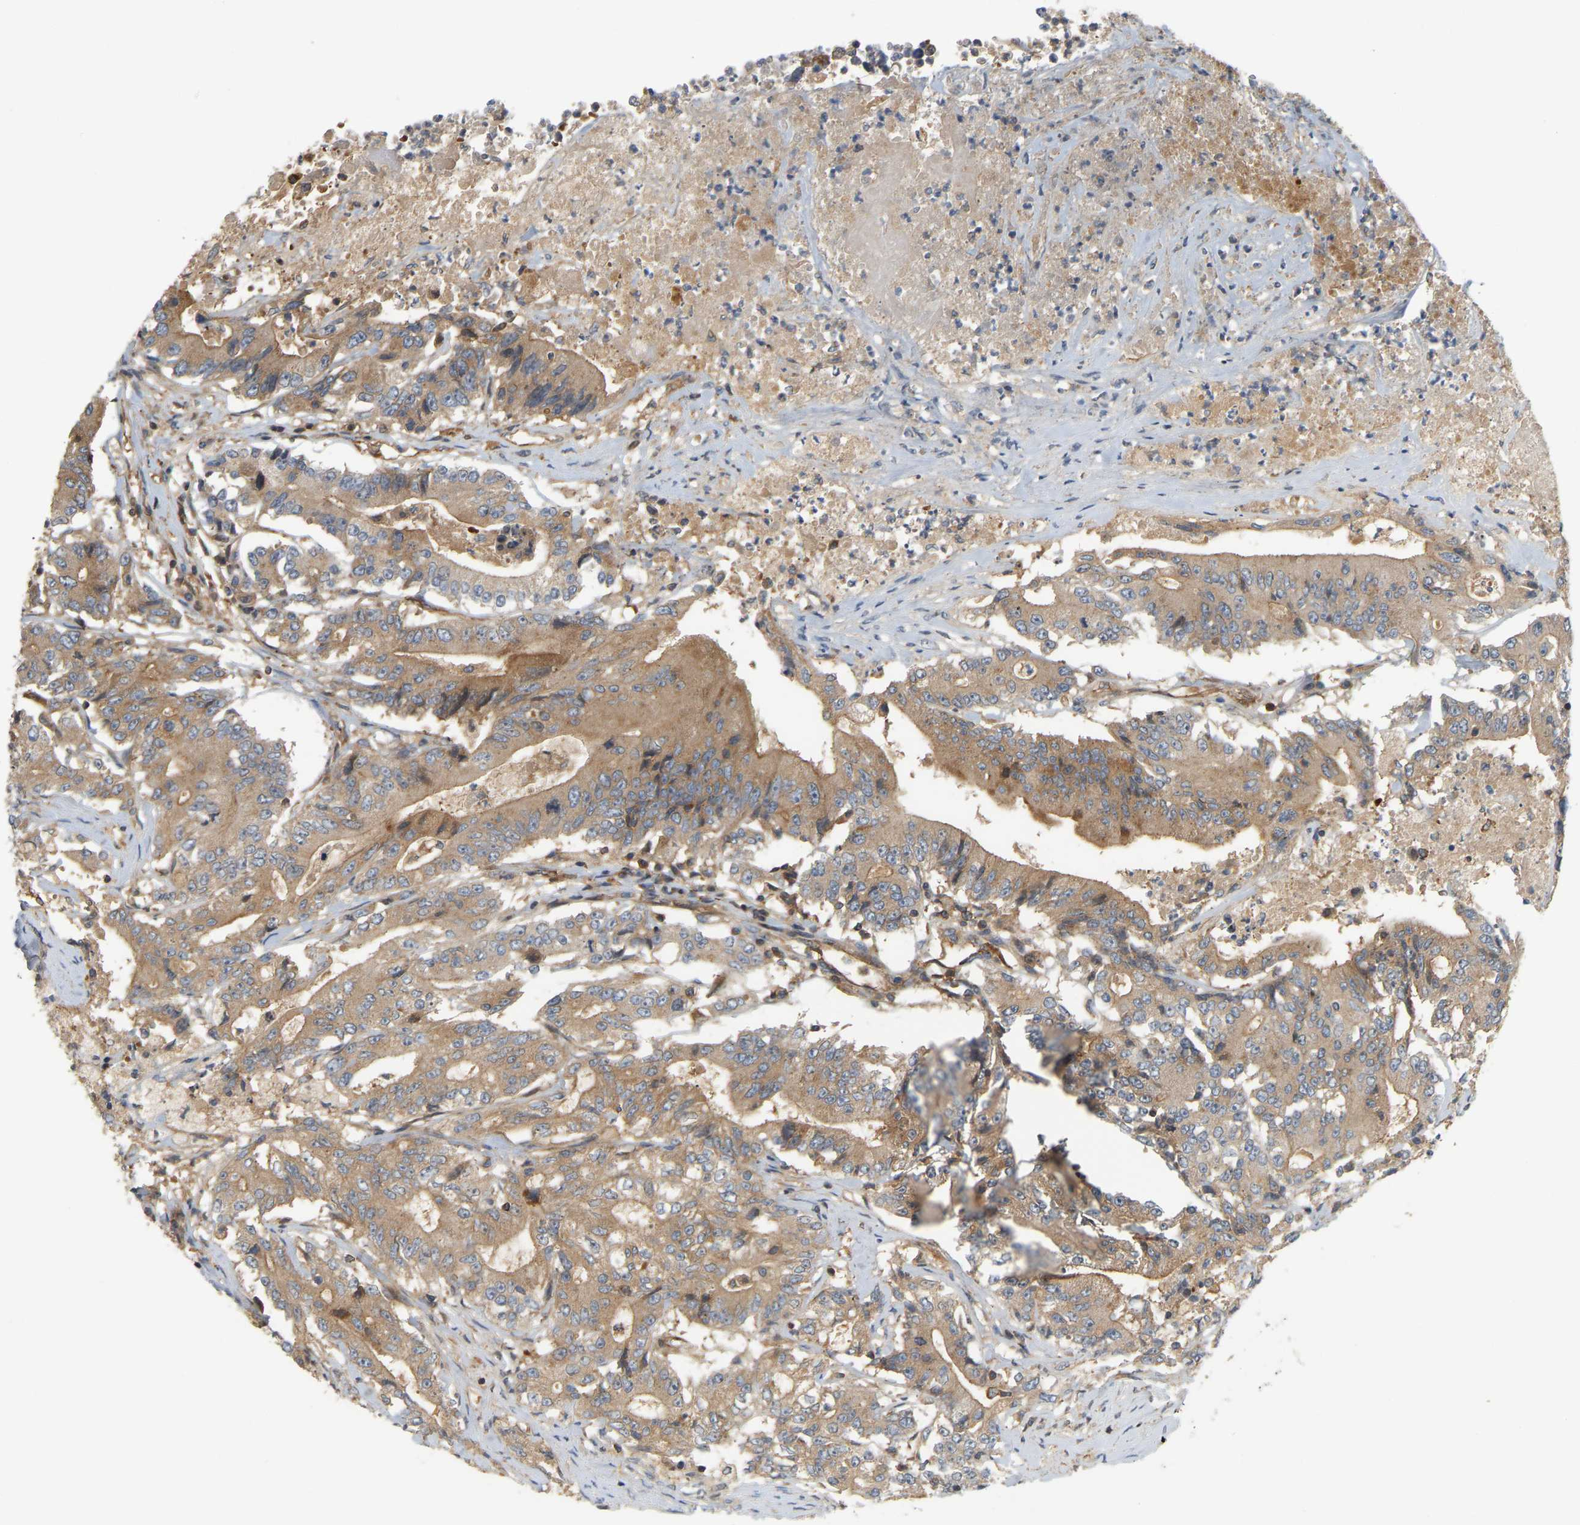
{"staining": {"intensity": "moderate", "quantity": ">75%", "location": "cytoplasmic/membranous"}, "tissue": "colorectal cancer", "cell_type": "Tumor cells", "image_type": "cancer", "snomed": [{"axis": "morphology", "description": "Adenocarcinoma, NOS"}, {"axis": "topography", "description": "Colon"}], "caption": "IHC of human adenocarcinoma (colorectal) displays medium levels of moderate cytoplasmic/membranous staining in about >75% of tumor cells.", "gene": "AKAP13", "patient": {"sex": "female", "age": 77}}